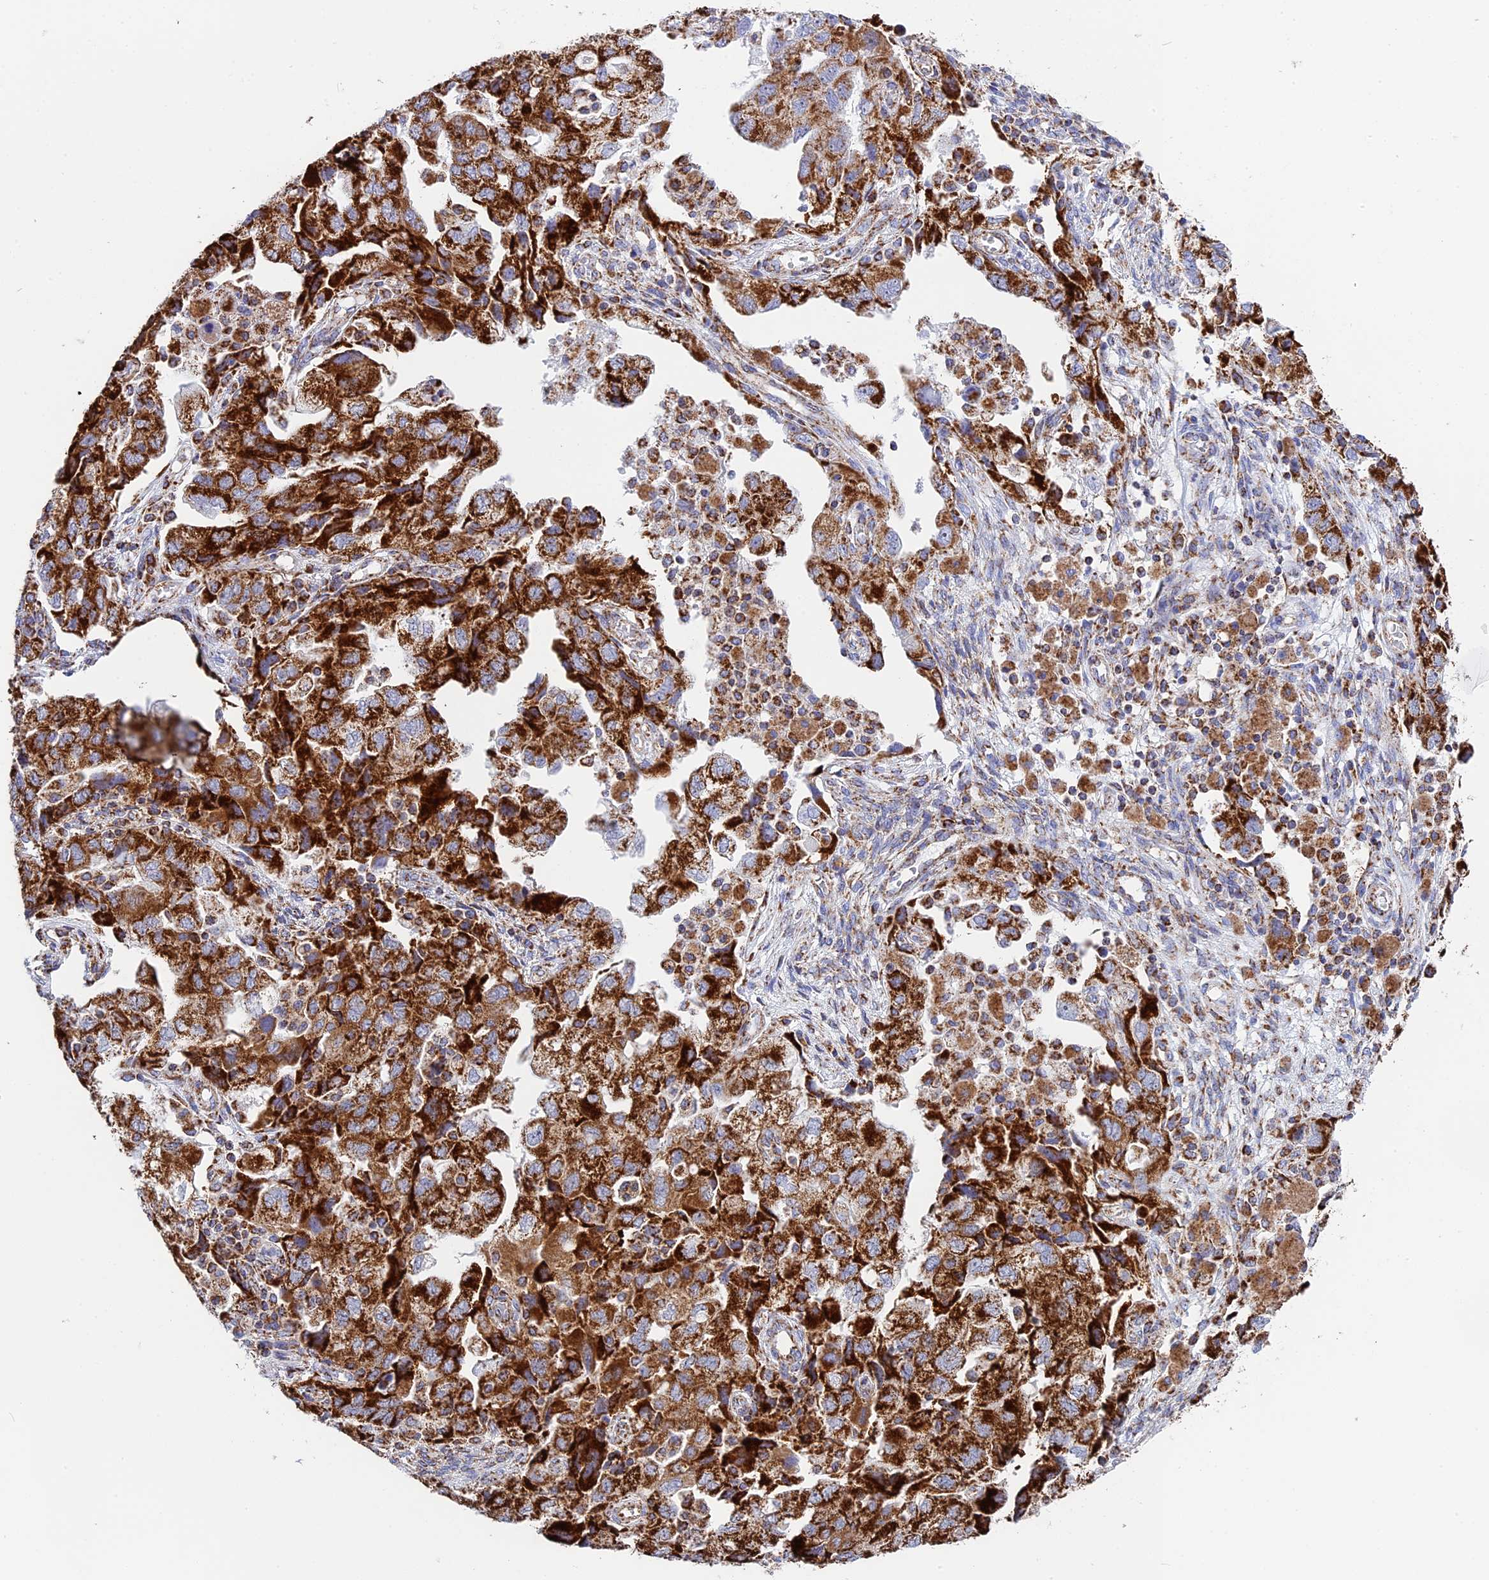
{"staining": {"intensity": "strong", "quantity": ">75%", "location": "cytoplasmic/membranous"}, "tissue": "ovarian cancer", "cell_type": "Tumor cells", "image_type": "cancer", "snomed": [{"axis": "morphology", "description": "Carcinoma, NOS"}, {"axis": "morphology", "description": "Cystadenocarcinoma, serous, NOS"}, {"axis": "topography", "description": "Ovary"}], "caption": "Ovarian cancer (carcinoma) was stained to show a protein in brown. There is high levels of strong cytoplasmic/membranous positivity in approximately >75% of tumor cells.", "gene": "NDUFA5", "patient": {"sex": "female", "age": 69}}